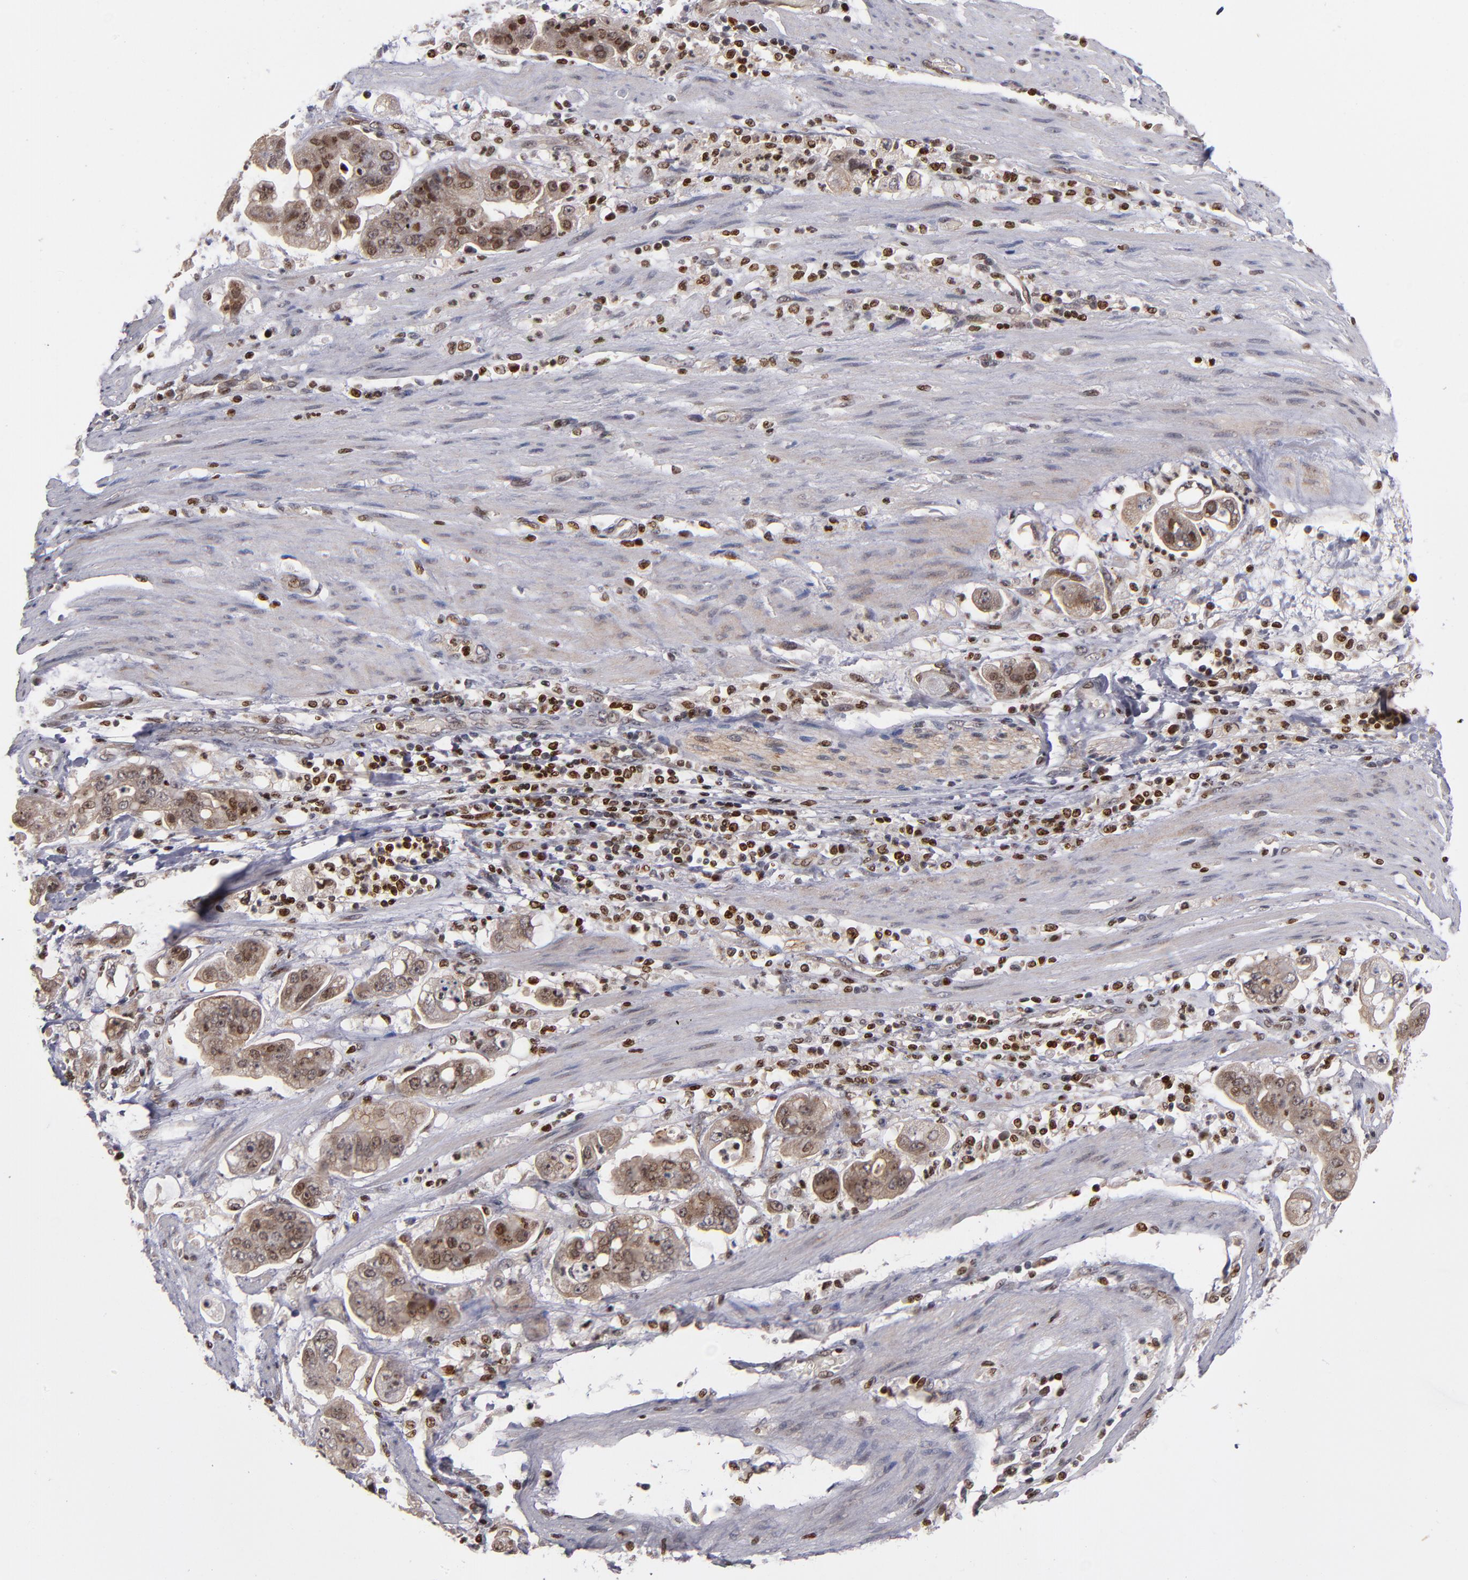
{"staining": {"intensity": "weak", "quantity": "<25%", "location": "nuclear"}, "tissue": "stomach cancer", "cell_type": "Tumor cells", "image_type": "cancer", "snomed": [{"axis": "morphology", "description": "Adenocarcinoma, NOS"}, {"axis": "topography", "description": "Stomach"}], "caption": "An image of stomach cancer (adenocarcinoma) stained for a protein exhibits no brown staining in tumor cells. (DAB immunohistochemistry, high magnification).", "gene": "KDM6A", "patient": {"sex": "male", "age": 62}}